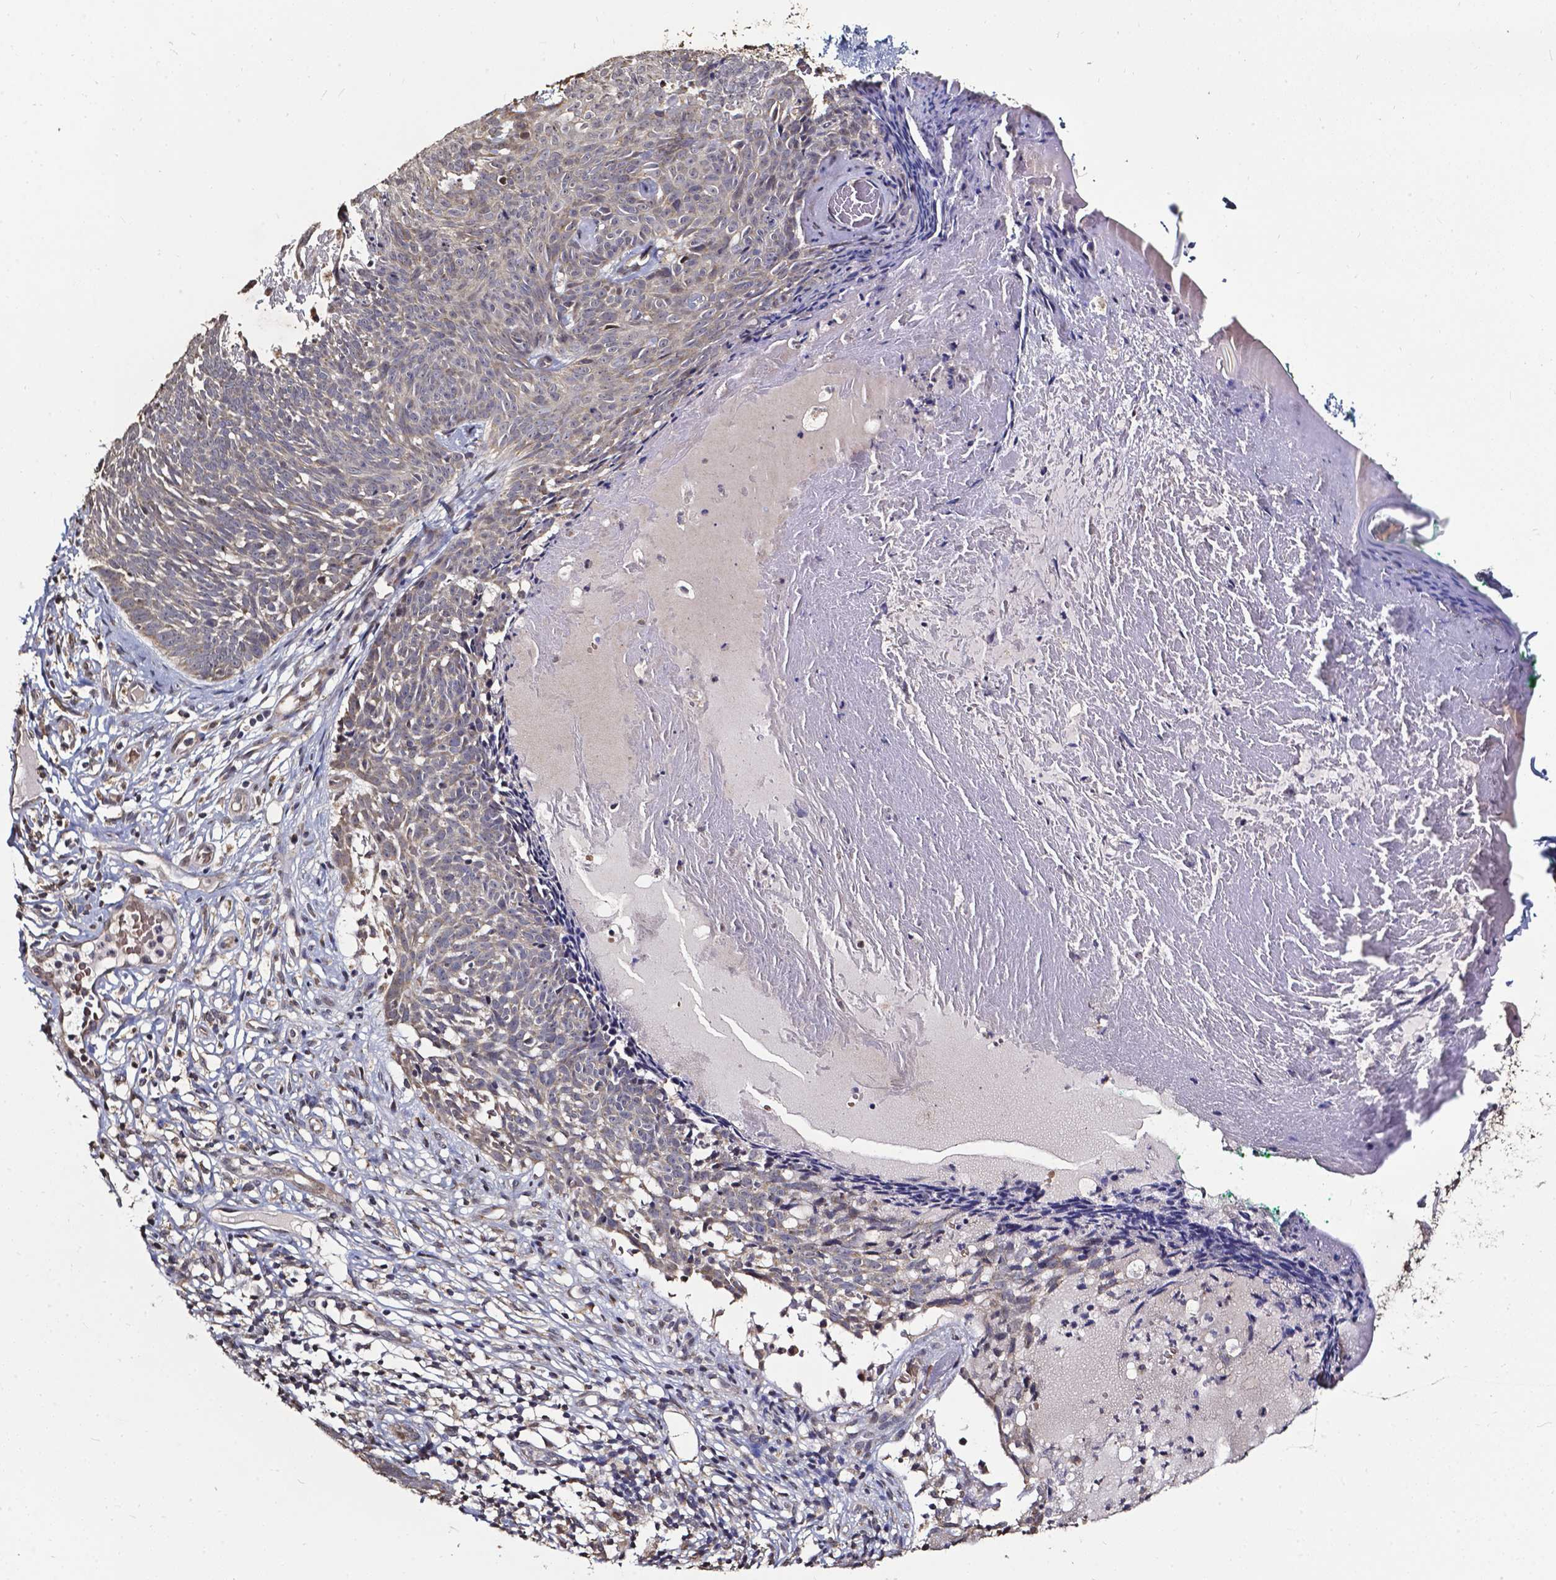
{"staining": {"intensity": "negative", "quantity": "none", "location": "none"}, "tissue": "skin cancer", "cell_type": "Tumor cells", "image_type": "cancer", "snomed": [{"axis": "morphology", "description": "Basal cell carcinoma"}, {"axis": "topography", "description": "Skin"}], "caption": "DAB (3,3'-diaminobenzidine) immunohistochemical staining of human skin cancer (basal cell carcinoma) reveals no significant staining in tumor cells.", "gene": "GLRA2", "patient": {"sex": "male", "age": 85}}